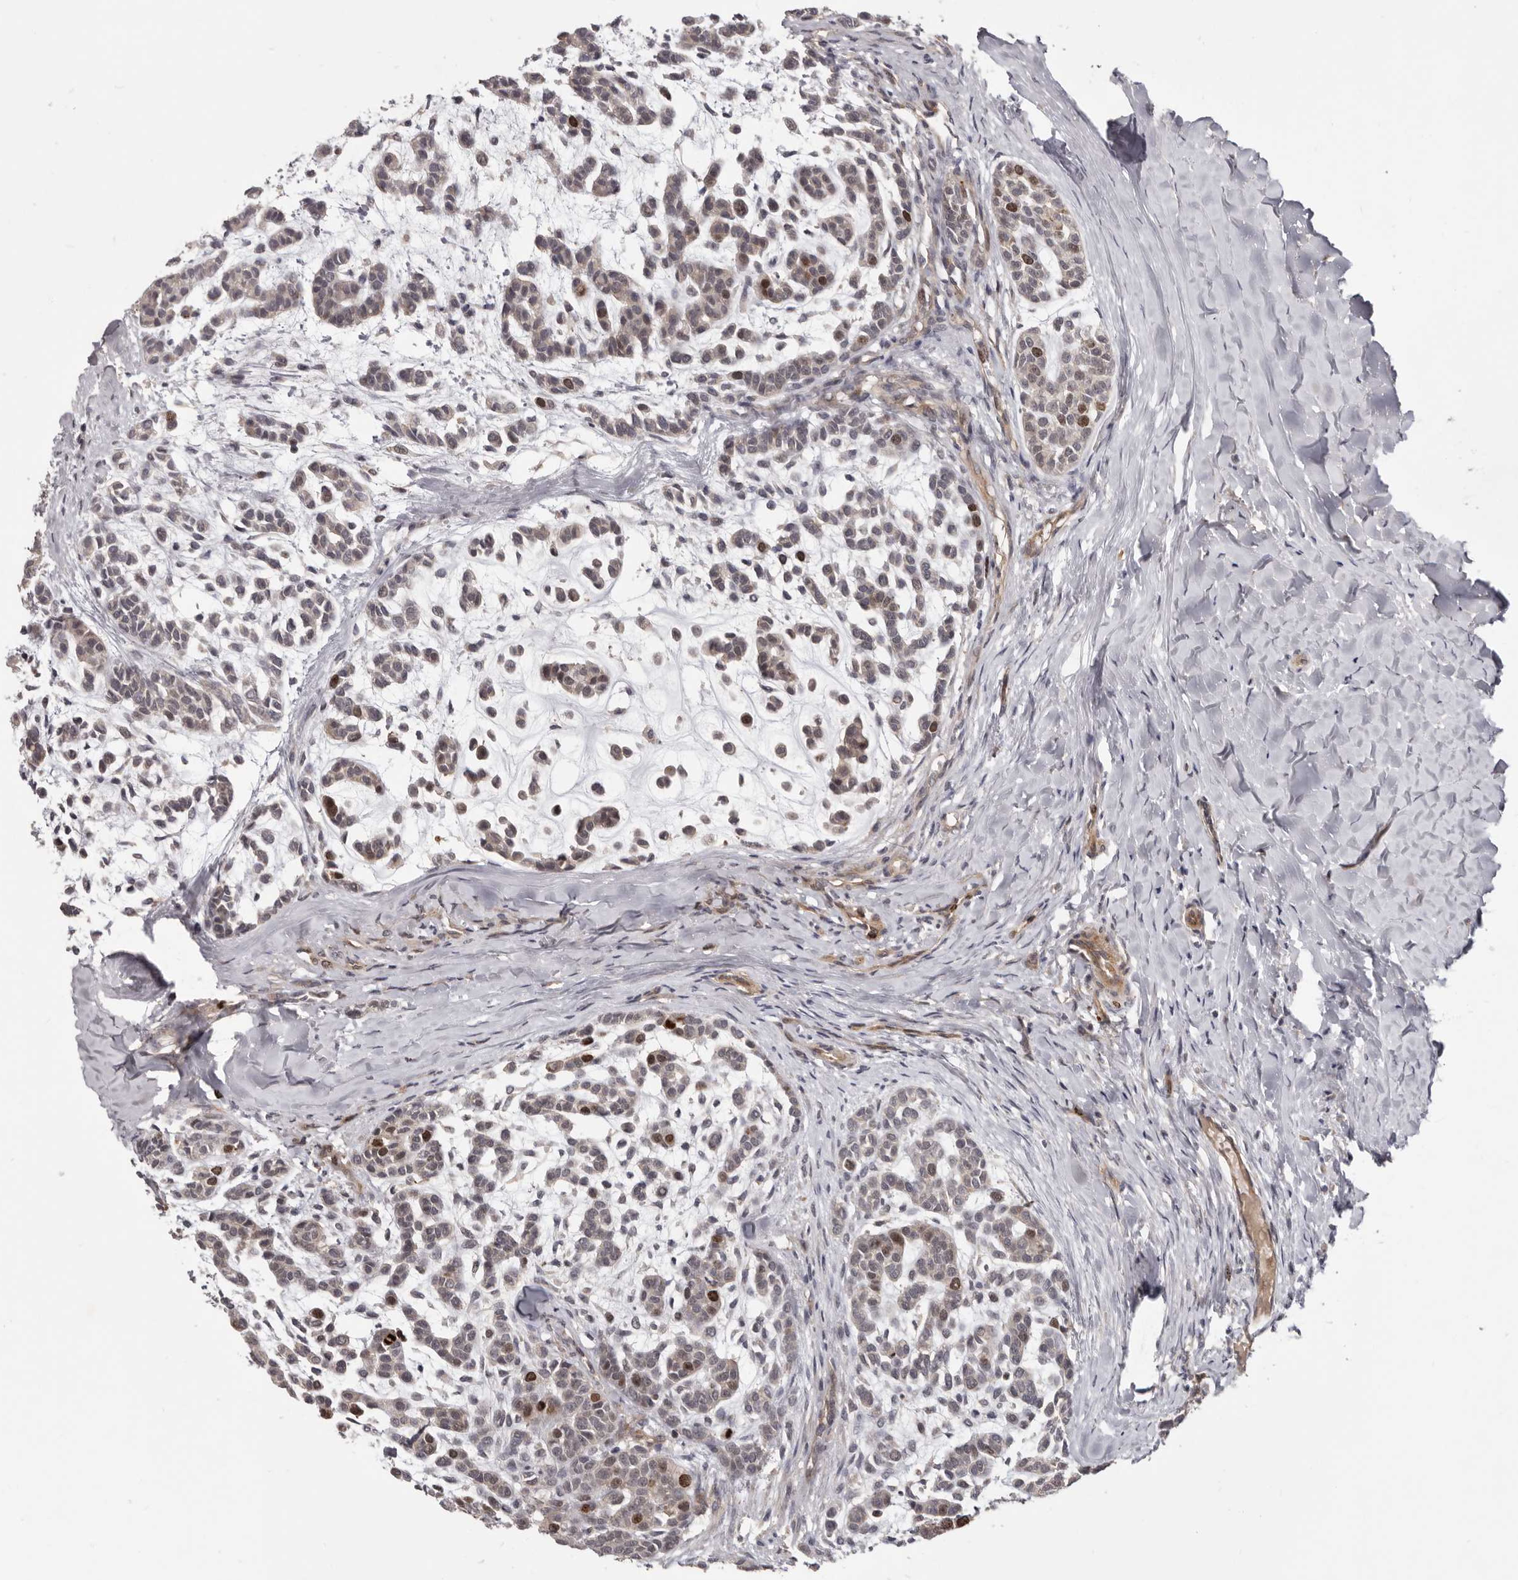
{"staining": {"intensity": "moderate", "quantity": "<25%", "location": "nuclear"}, "tissue": "head and neck cancer", "cell_type": "Tumor cells", "image_type": "cancer", "snomed": [{"axis": "morphology", "description": "Adenocarcinoma, NOS"}, {"axis": "morphology", "description": "Adenoma, NOS"}, {"axis": "topography", "description": "Head-Neck"}], "caption": "A brown stain highlights moderate nuclear staining of a protein in head and neck cancer (adenoma) tumor cells.", "gene": "CDCA8", "patient": {"sex": "female", "age": 55}}